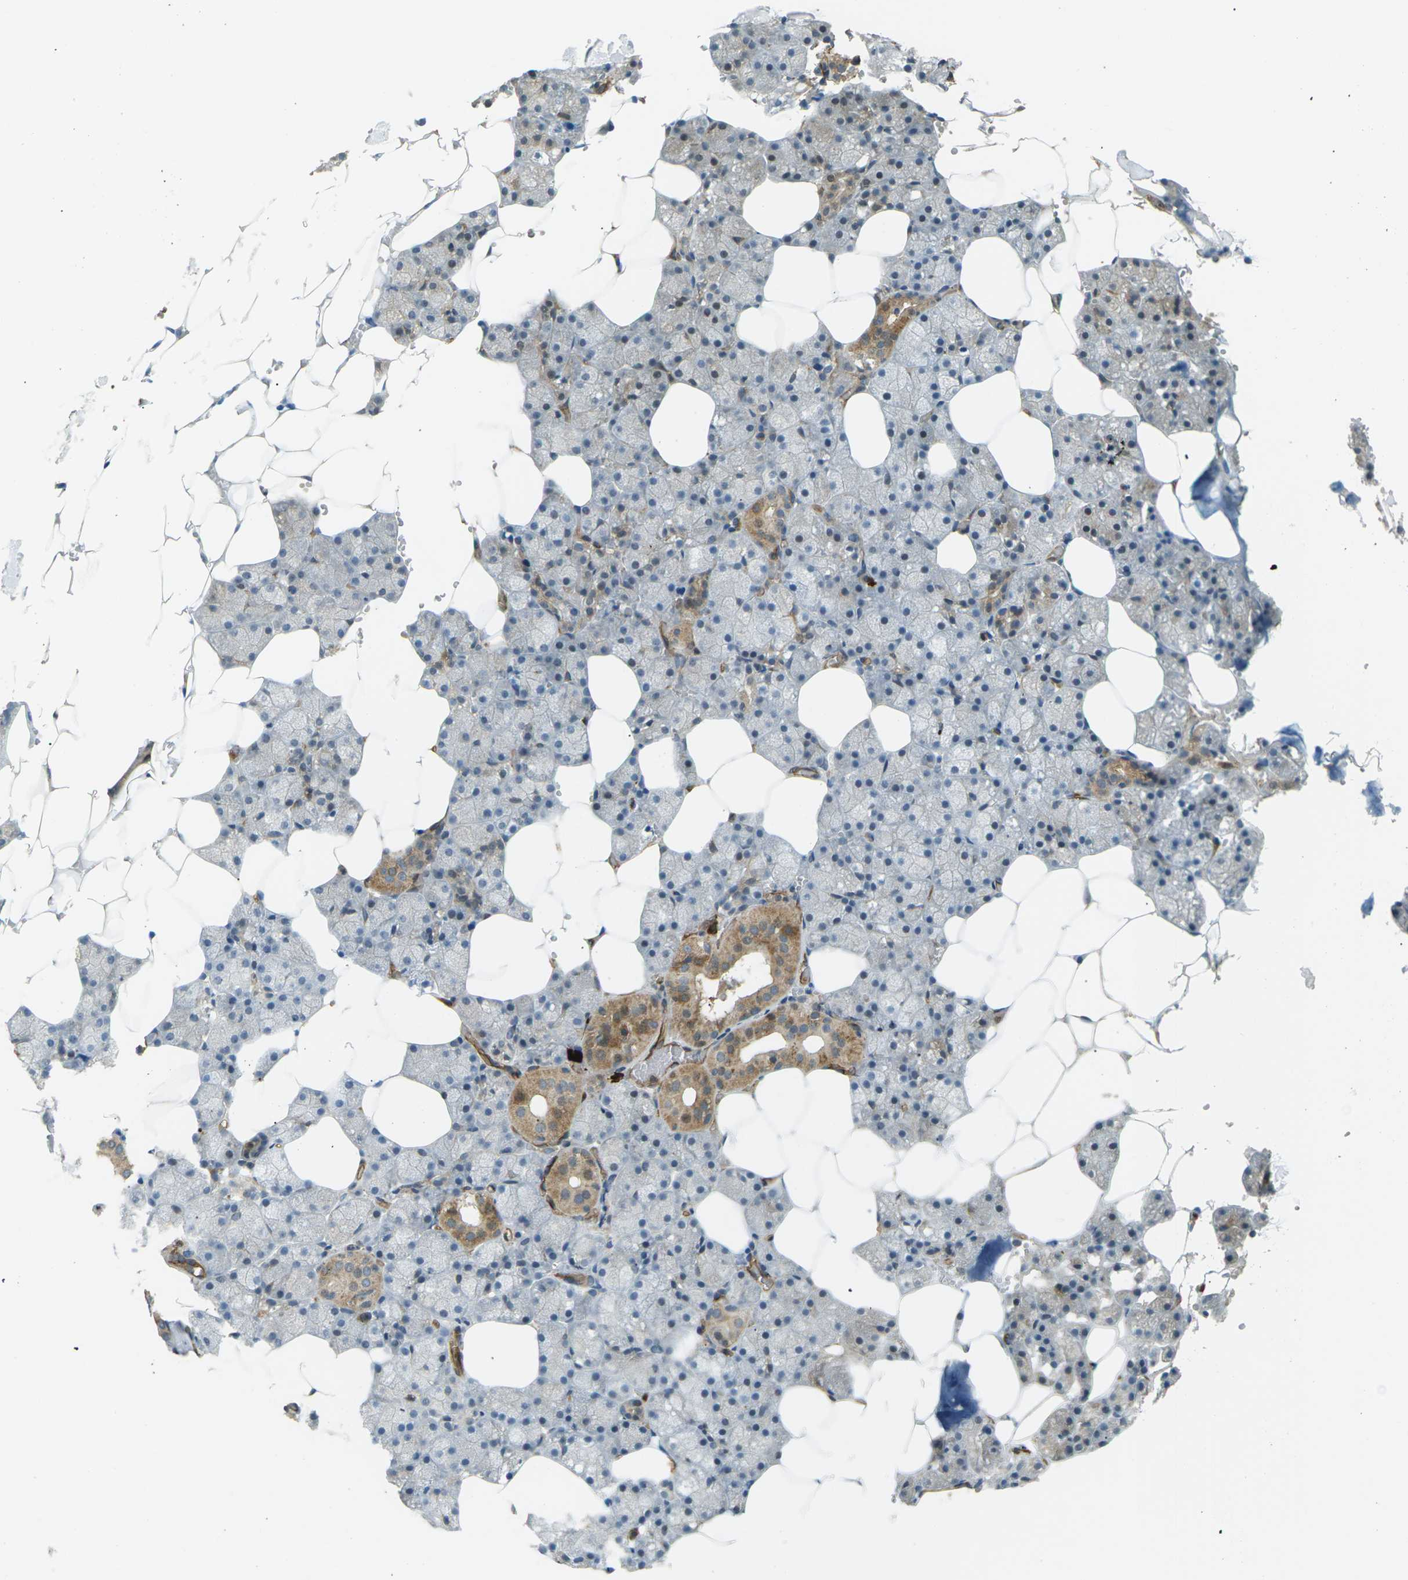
{"staining": {"intensity": "moderate", "quantity": "25%-75%", "location": "cytoplasmic/membranous"}, "tissue": "salivary gland", "cell_type": "Glandular cells", "image_type": "normal", "snomed": [{"axis": "morphology", "description": "Normal tissue, NOS"}, {"axis": "topography", "description": "Salivary gland"}], "caption": "IHC photomicrograph of benign human salivary gland stained for a protein (brown), which exhibits medium levels of moderate cytoplasmic/membranous positivity in approximately 25%-75% of glandular cells.", "gene": "S1PR1", "patient": {"sex": "male", "age": 62}}